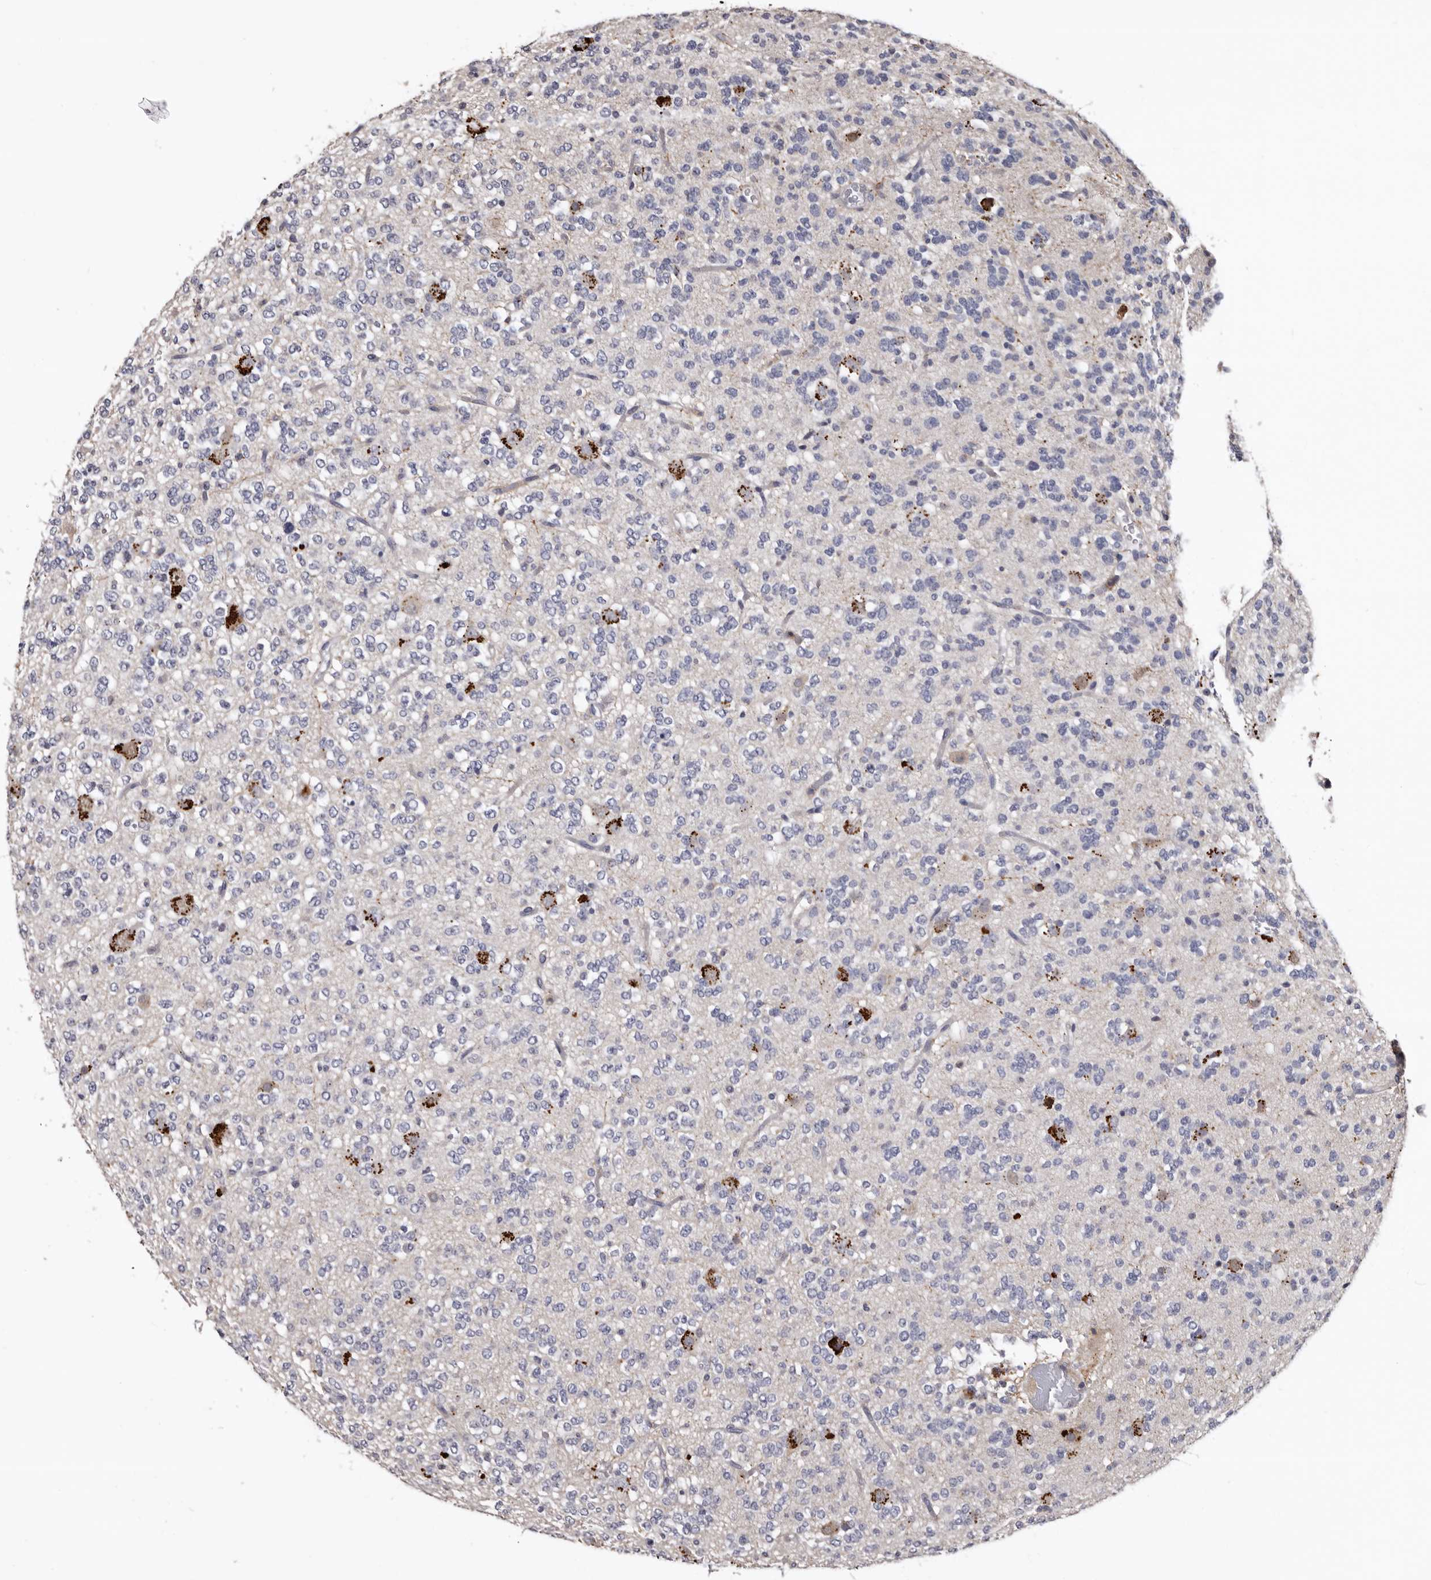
{"staining": {"intensity": "negative", "quantity": "none", "location": "none"}, "tissue": "glioma", "cell_type": "Tumor cells", "image_type": "cancer", "snomed": [{"axis": "morphology", "description": "Glioma, malignant, Low grade"}, {"axis": "topography", "description": "Brain"}], "caption": "This is an IHC image of human glioma. There is no staining in tumor cells.", "gene": "SLC10A4", "patient": {"sex": "male", "age": 38}}